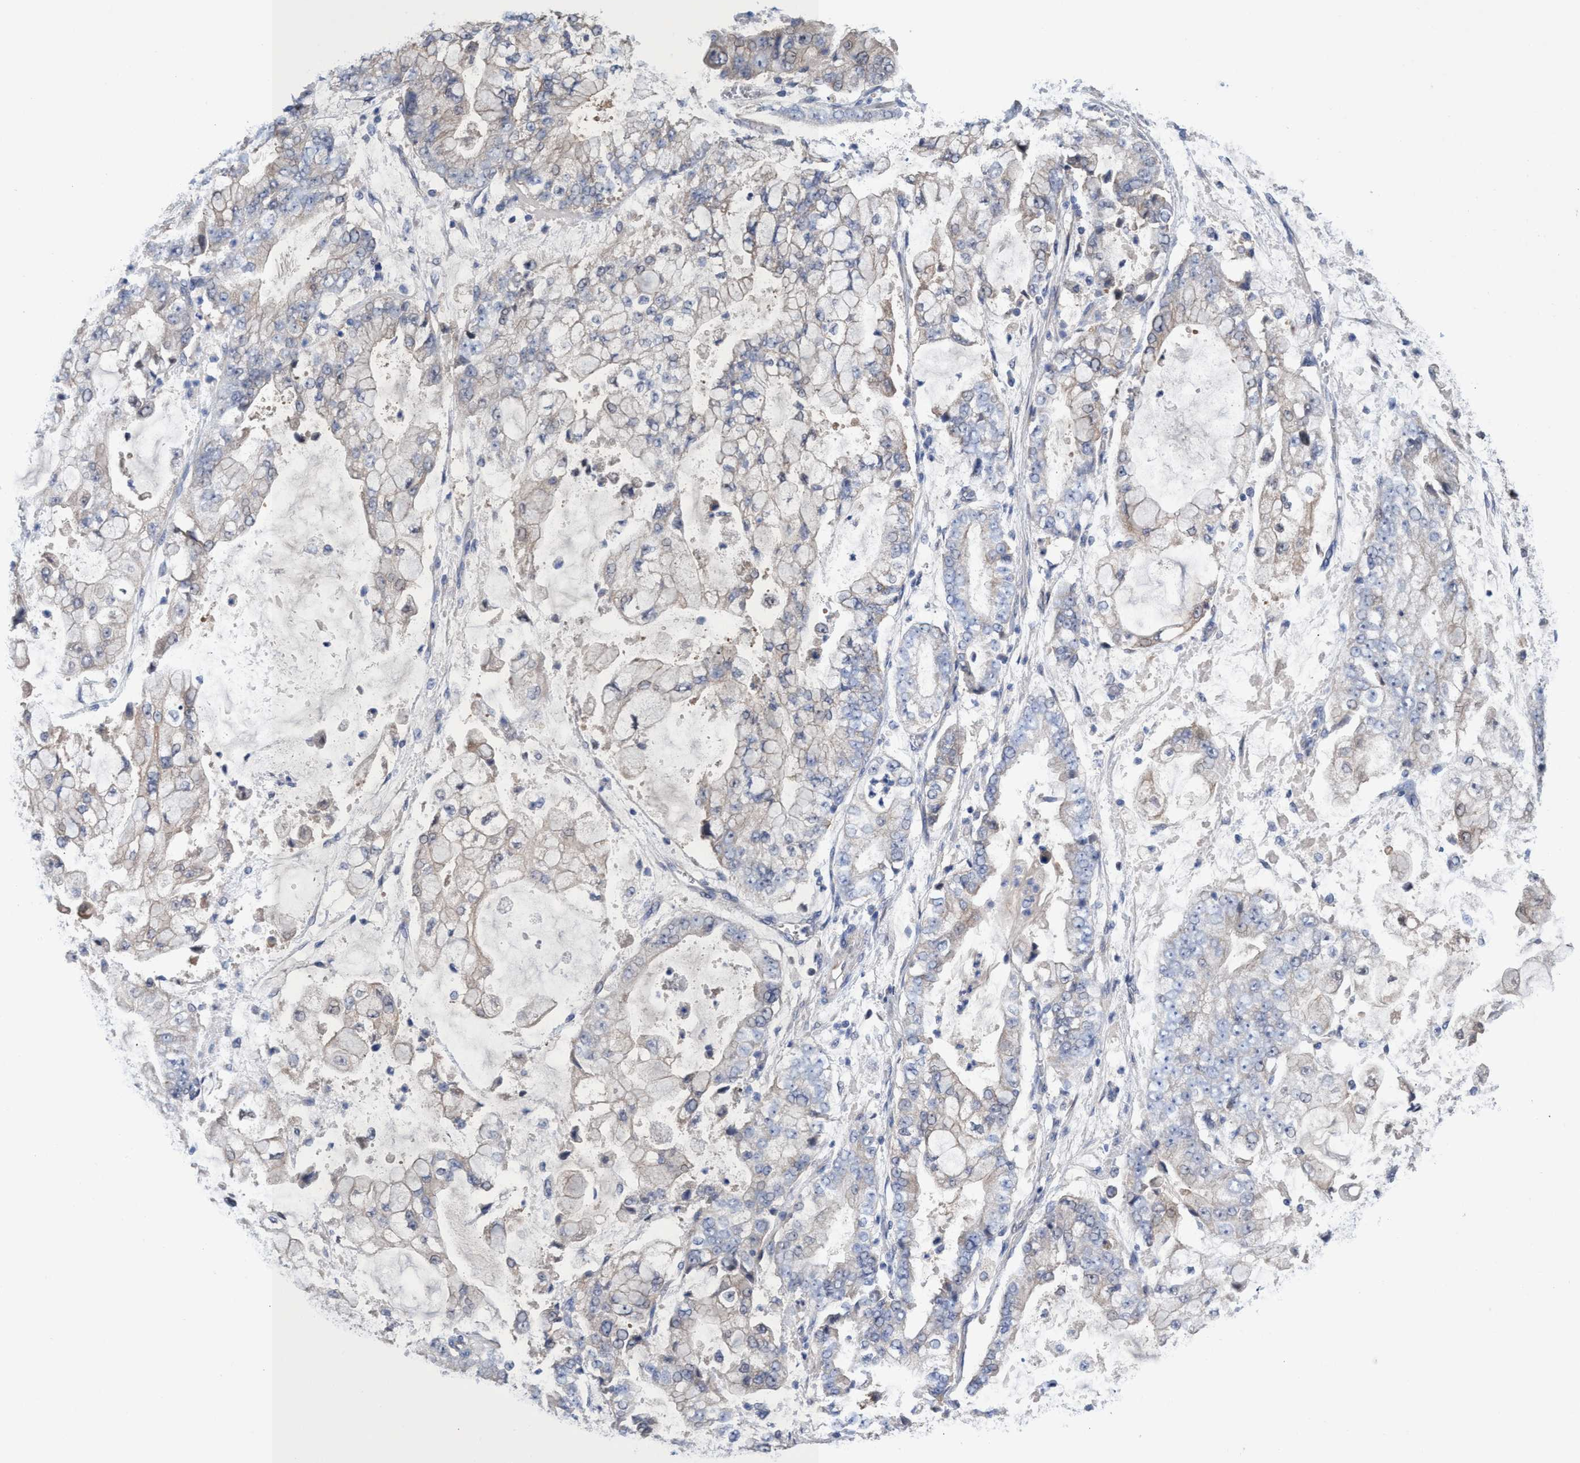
{"staining": {"intensity": "weak", "quantity": "<25%", "location": "cytoplasmic/membranous"}, "tissue": "stomach cancer", "cell_type": "Tumor cells", "image_type": "cancer", "snomed": [{"axis": "morphology", "description": "Adenocarcinoma, NOS"}, {"axis": "topography", "description": "Stomach"}], "caption": "IHC photomicrograph of neoplastic tissue: human stomach cancer stained with DAB (3,3'-diaminobenzidine) shows no significant protein positivity in tumor cells.", "gene": "SVEP1", "patient": {"sex": "male", "age": 76}}